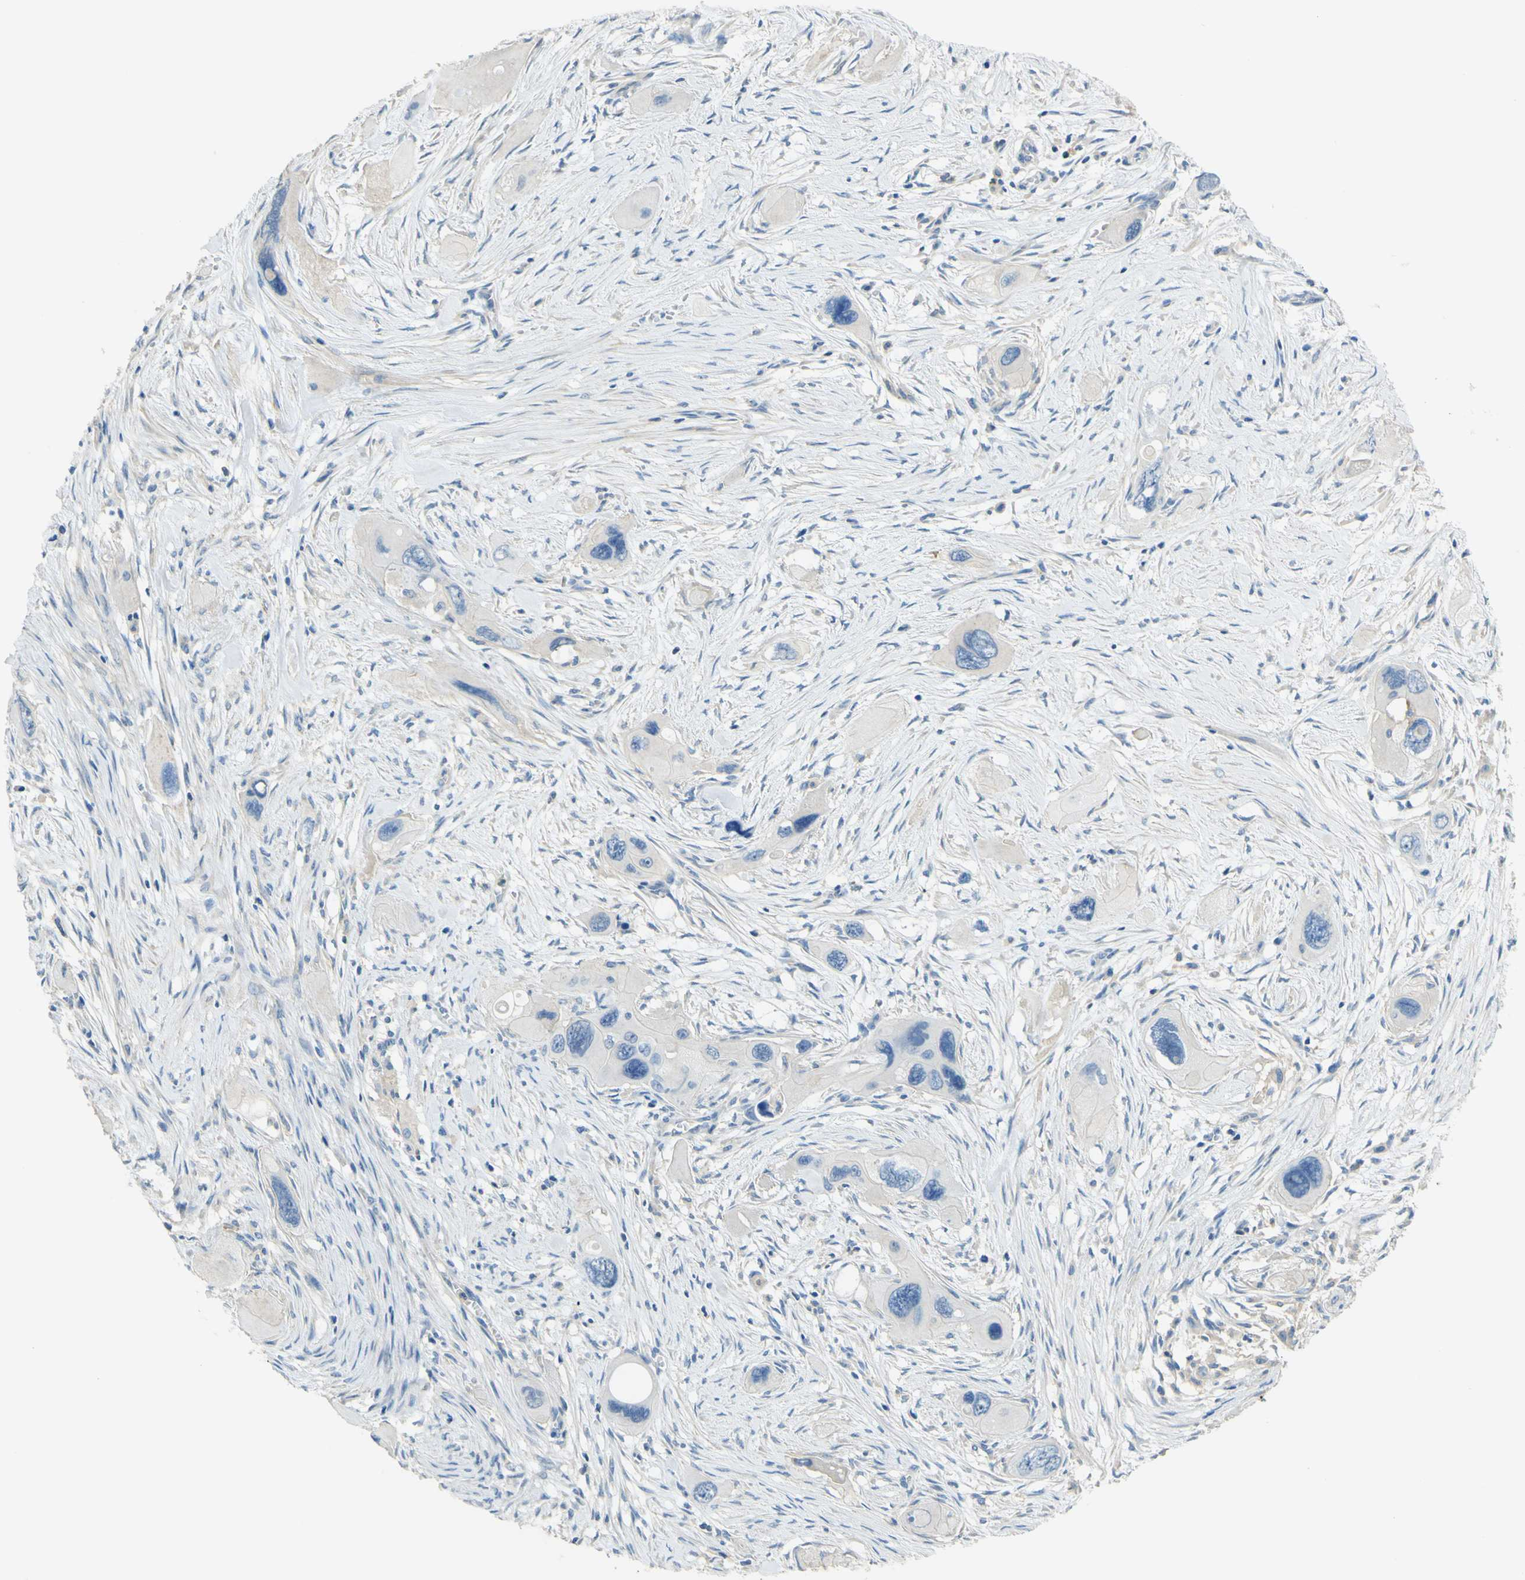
{"staining": {"intensity": "negative", "quantity": "none", "location": "none"}, "tissue": "pancreatic cancer", "cell_type": "Tumor cells", "image_type": "cancer", "snomed": [{"axis": "morphology", "description": "Adenocarcinoma, NOS"}, {"axis": "topography", "description": "Pancreas"}], "caption": "Pancreatic cancer stained for a protein using immunohistochemistry (IHC) shows no expression tumor cells.", "gene": "OGN", "patient": {"sex": "male", "age": 73}}